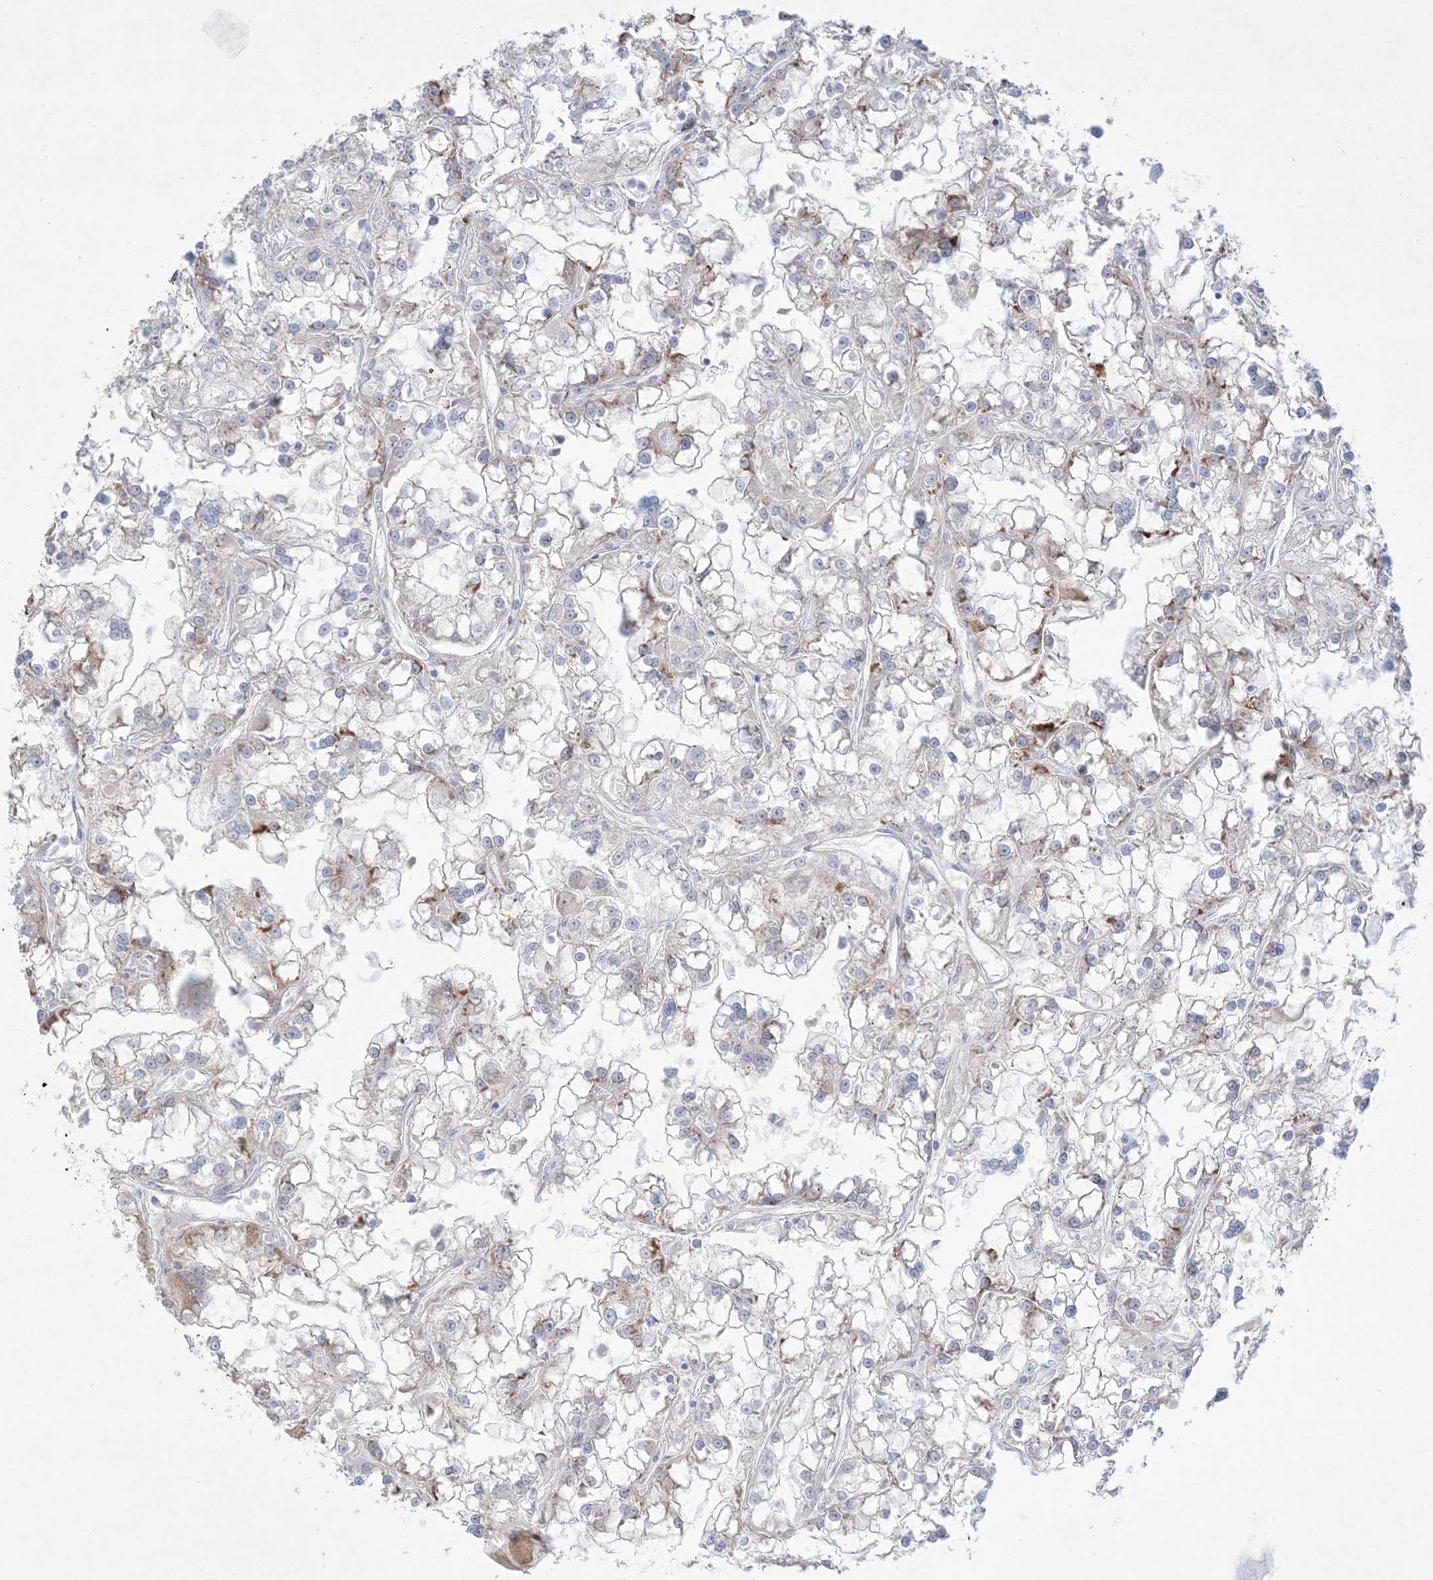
{"staining": {"intensity": "moderate", "quantity": "<25%", "location": "cytoplasmic/membranous"}, "tissue": "renal cancer", "cell_type": "Tumor cells", "image_type": "cancer", "snomed": [{"axis": "morphology", "description": "Adenocarcinoma, NOS"}, {"axis": "topography", "description": "Kidney"}], "caption": "Adenocarcinoma (renal) stained with DAB IHC demonstrates low levels of moderate cytoplasmic/membranous expression in about <25% of tumor cells. (Brightfield microscopy of DAB IHC at high magnification).", "gene": "KCTD6", "patient": {"sex": "female", "age": 52}}